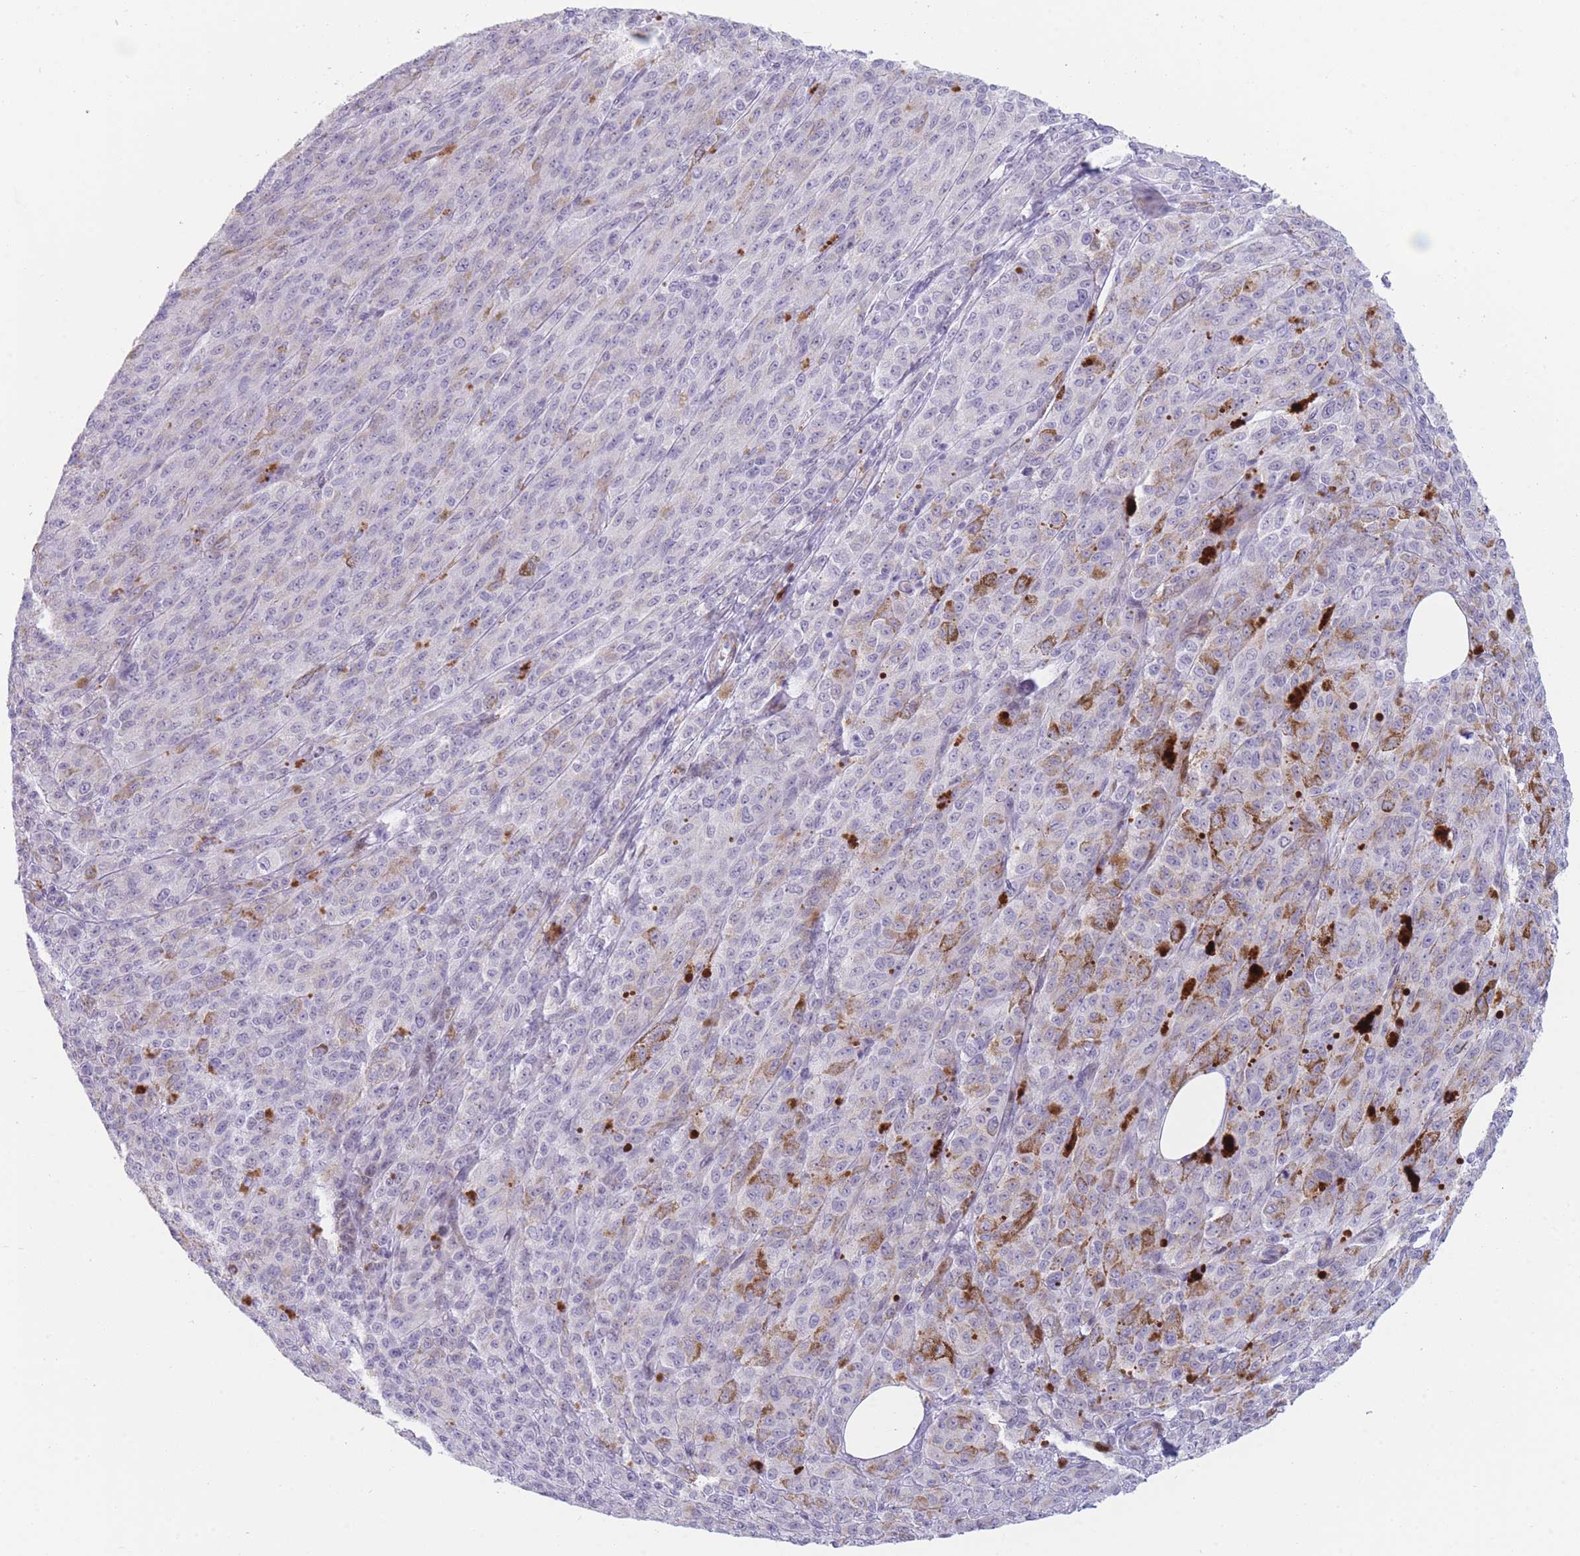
{"staining": {"intensity": "negative", "quantity": "none", "location": "none"}, "tissue": "melanoma", "cell_type": "Tumor cells", "image_type": "cancer", "snomed": [{"axis": "morphology", "description": "Malignant melanoma, NOS"}, {"axis": "topography", "description": "Skin"}], "caption": "The micrograph displays no staining of tumor cells in malignant melanoma.", "gene": "IFNA6", "patient": {"sex": "female", "age": 52}}